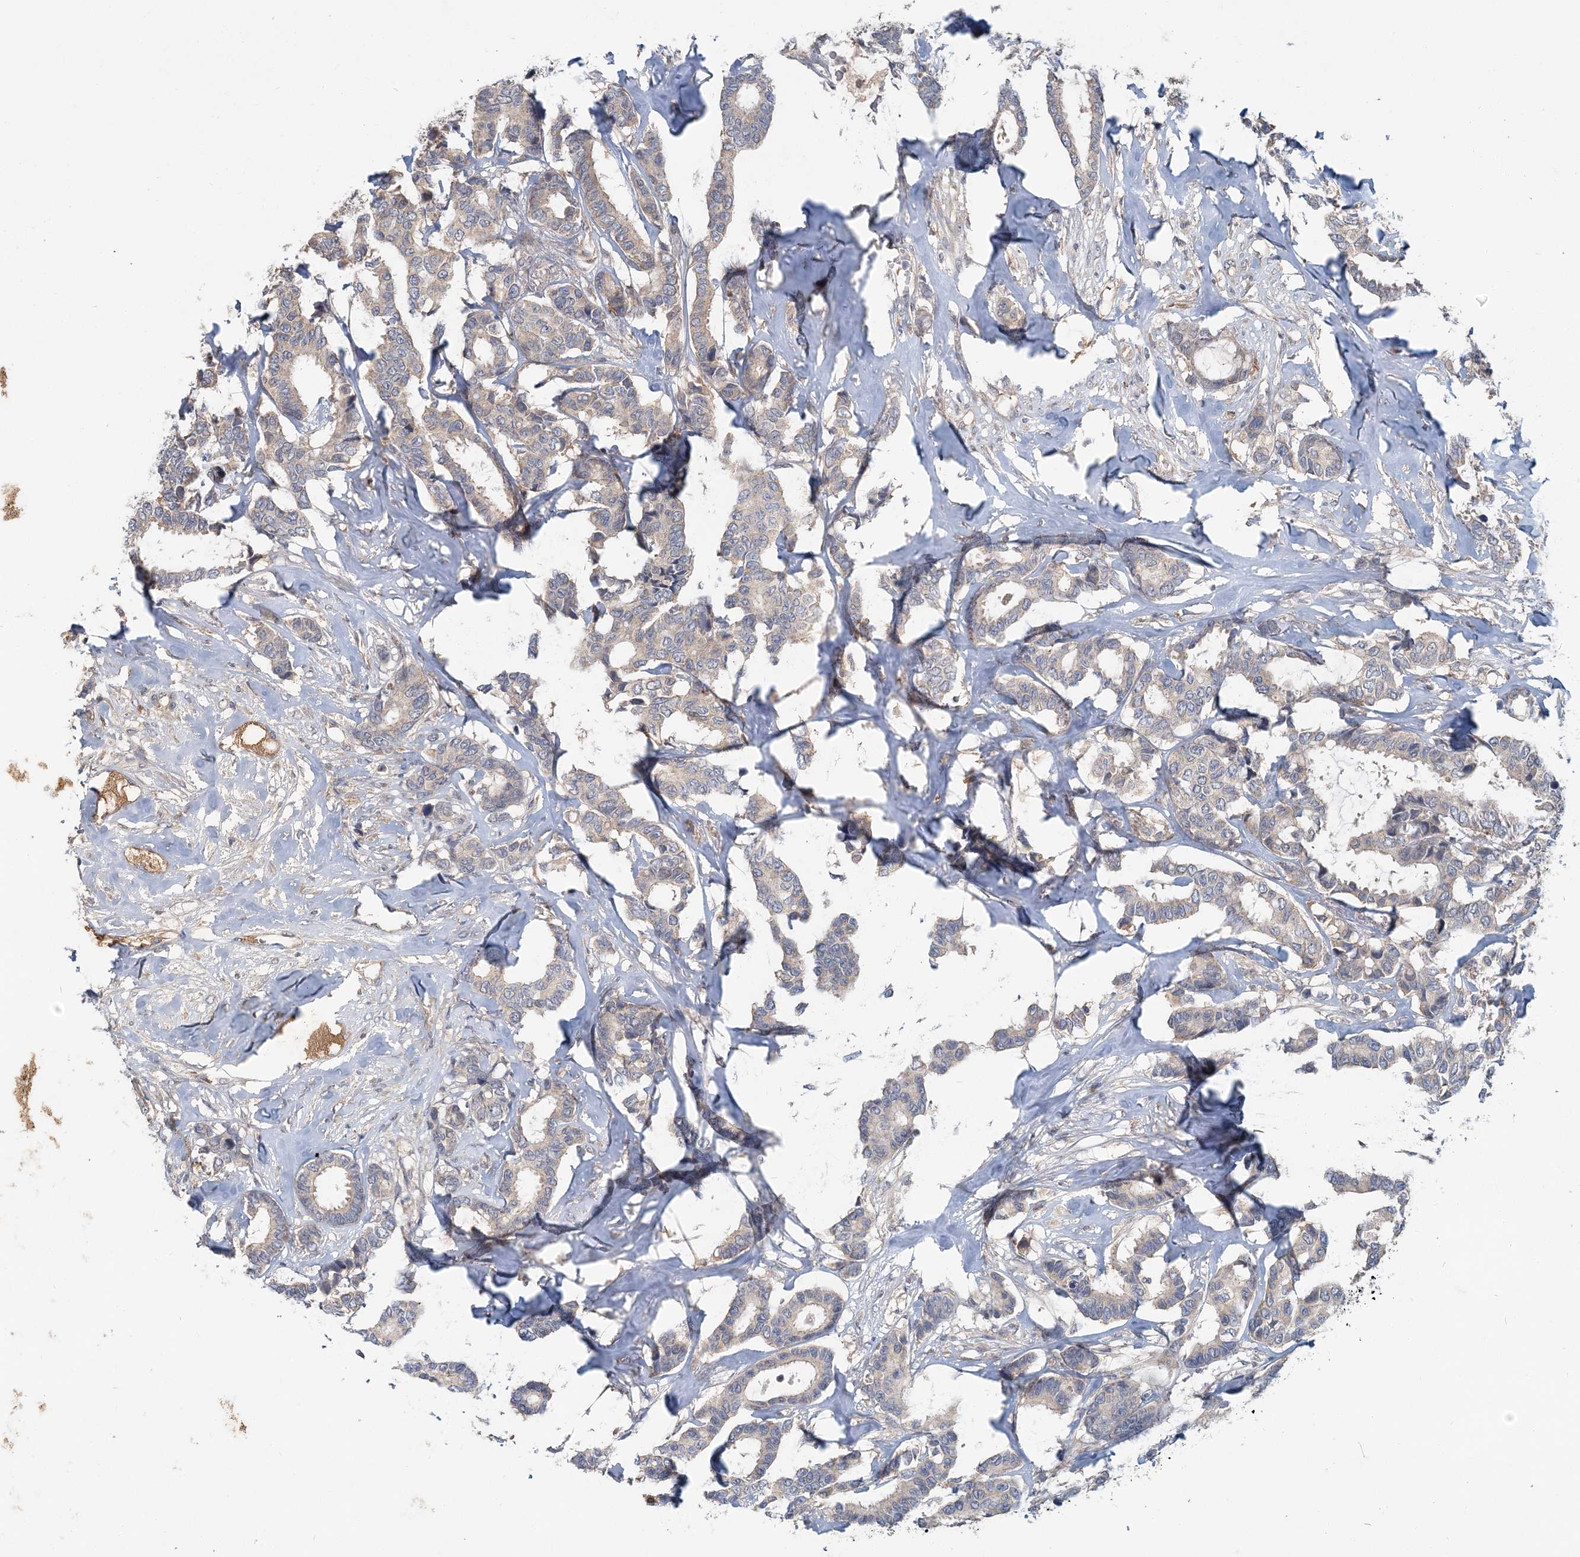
{"staining": {"intensity": "negative", "quantity": "none", "location": "none"}, "tissue": "breast cancer", "cell_type": "Tumor cells", "image_type": "cancer", "snomed": [{"axis": "morphology", "description": "Duct carcinoma"}, {"axis": "topography", "description": "Breast"}], "caption": "High magnification brightfield microscopy of breast cancer (invasive ductal carcinoma) stained with DAB (brown) and counterstained with hematoxylin (blue): tumor cells show no significant expression. (Brightfield microscopy of DAB (3,3'-diaminobenzidine) immunohistochemistry at high magnification).", "gene": "RNF25", "patient": {"sex": "female", "age": 87}}